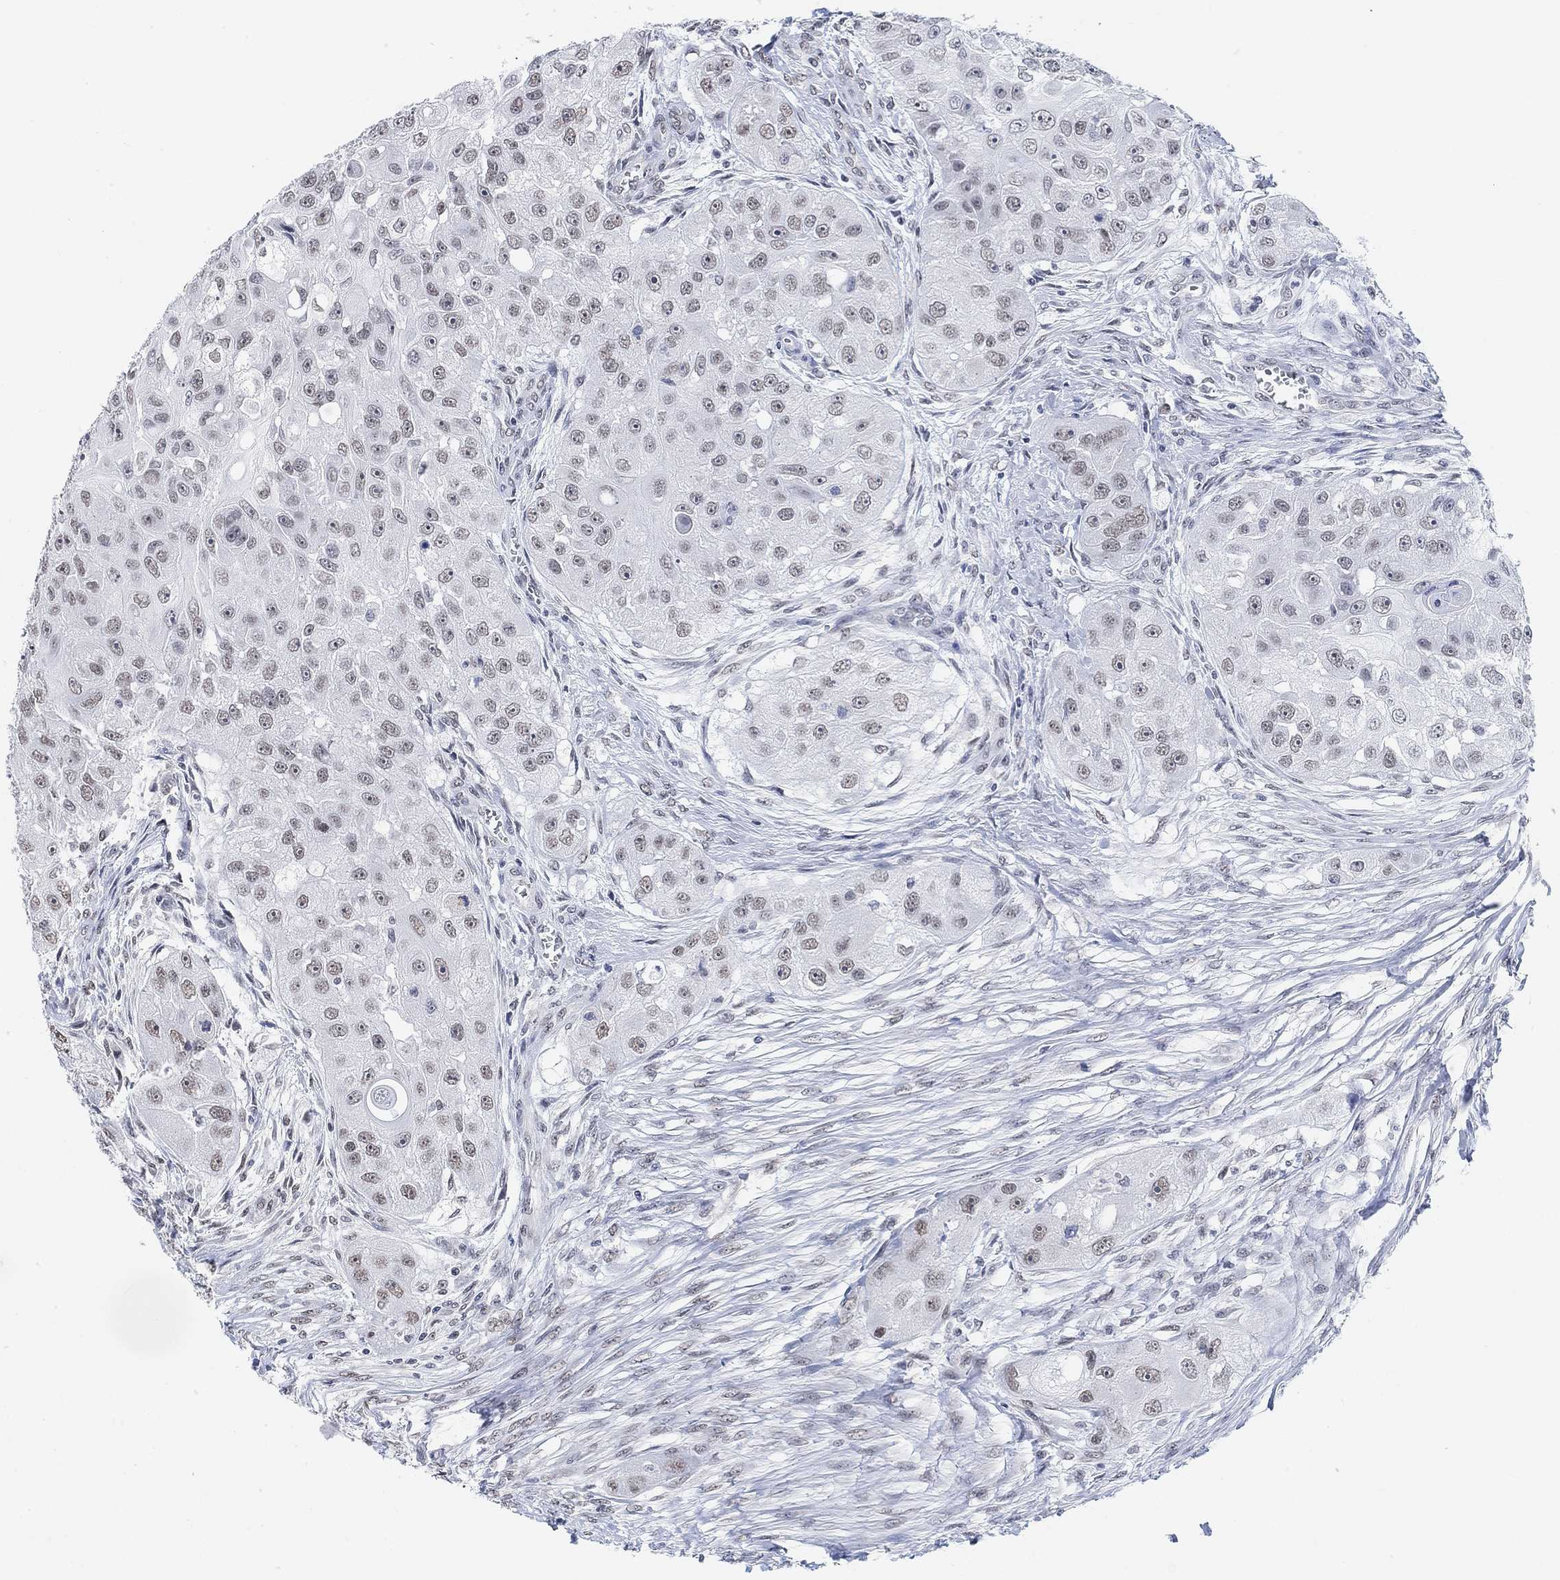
{"staining": {"intensity": "weak", "quantity": "25%-75%", "location": "nuclear"}, "tissue": "head and neck cancer", "cell_type": "Tumor cells", "image_type": "cancer", "snomed": [{"axis": "morphology", "description": "Normal tissue, NOS"}, {"axis": "morphology", "description": "Squamous cell carcinoma, NOS"}, {"axis": "topography", "description": "Skeletal muscle"}, {"axis": "topography", "description": "Head-Neck"}], "caption": "Squamous cell carcinoma (head and neck) stained with DAB immunohistochemistry (IHC) shows low levels of weak nuclear staining in about 25%-75% of tumor cells. Nuclei are stained in blue.", "gene": "PURG", "patient": {"sex": "male", "age": 51}}